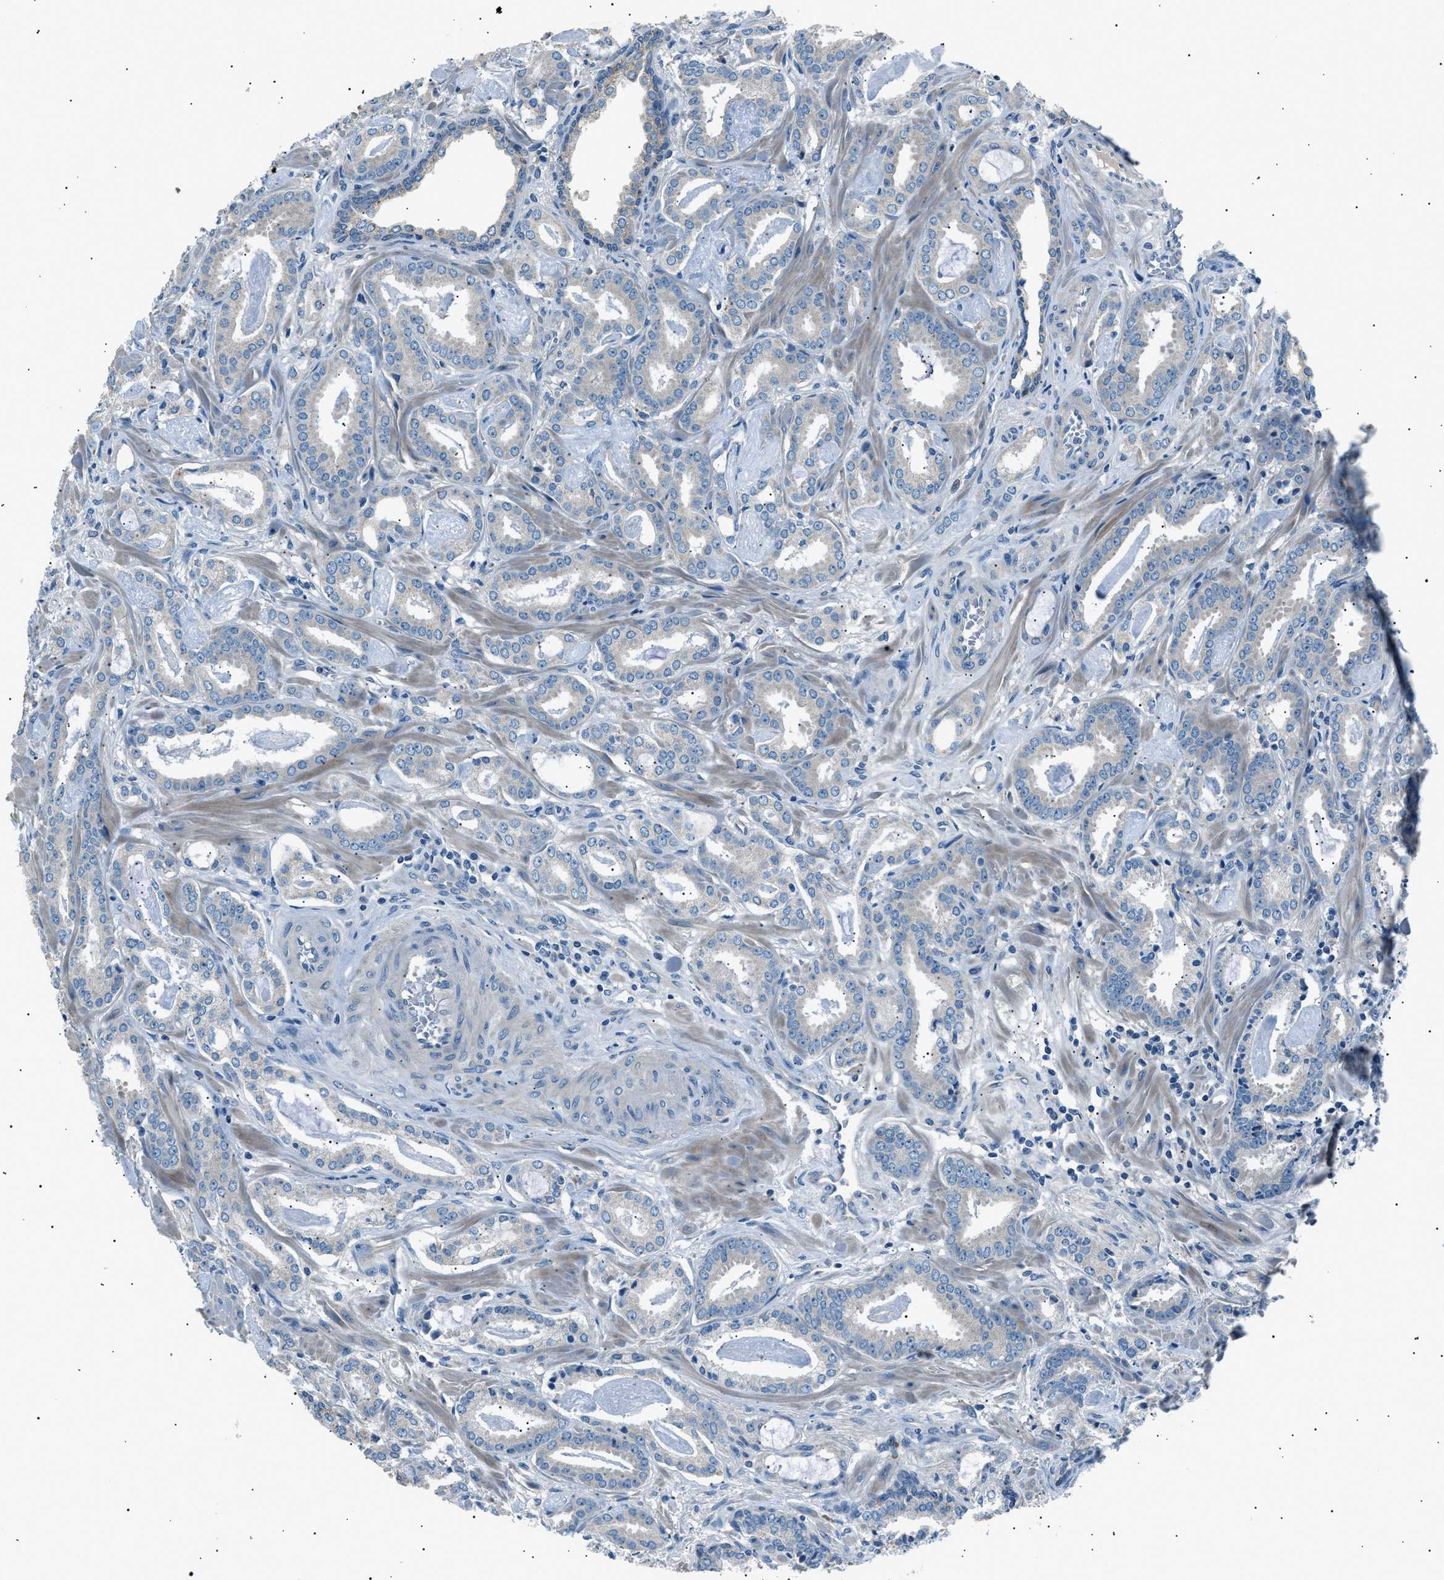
{"staining": {"intensity": "negative", "quantity": "none", "location": "none"}, "tissue": "prostate cancer", "cell_type": "Tumor cells", "image_type": "cancer", "snomed": [{"axis": "morphology", "description": "Adenocarcinoma, Low grade"}, {"axis": "topography", "description": "Prostate"}], "caption": "An image of adenocarcinoma (low-grade) (prostate) stained for a protein shows no brown staining in tumor cells.", "gene": "LRRC37B", "patient": {"sex": "male", "age": 53}}